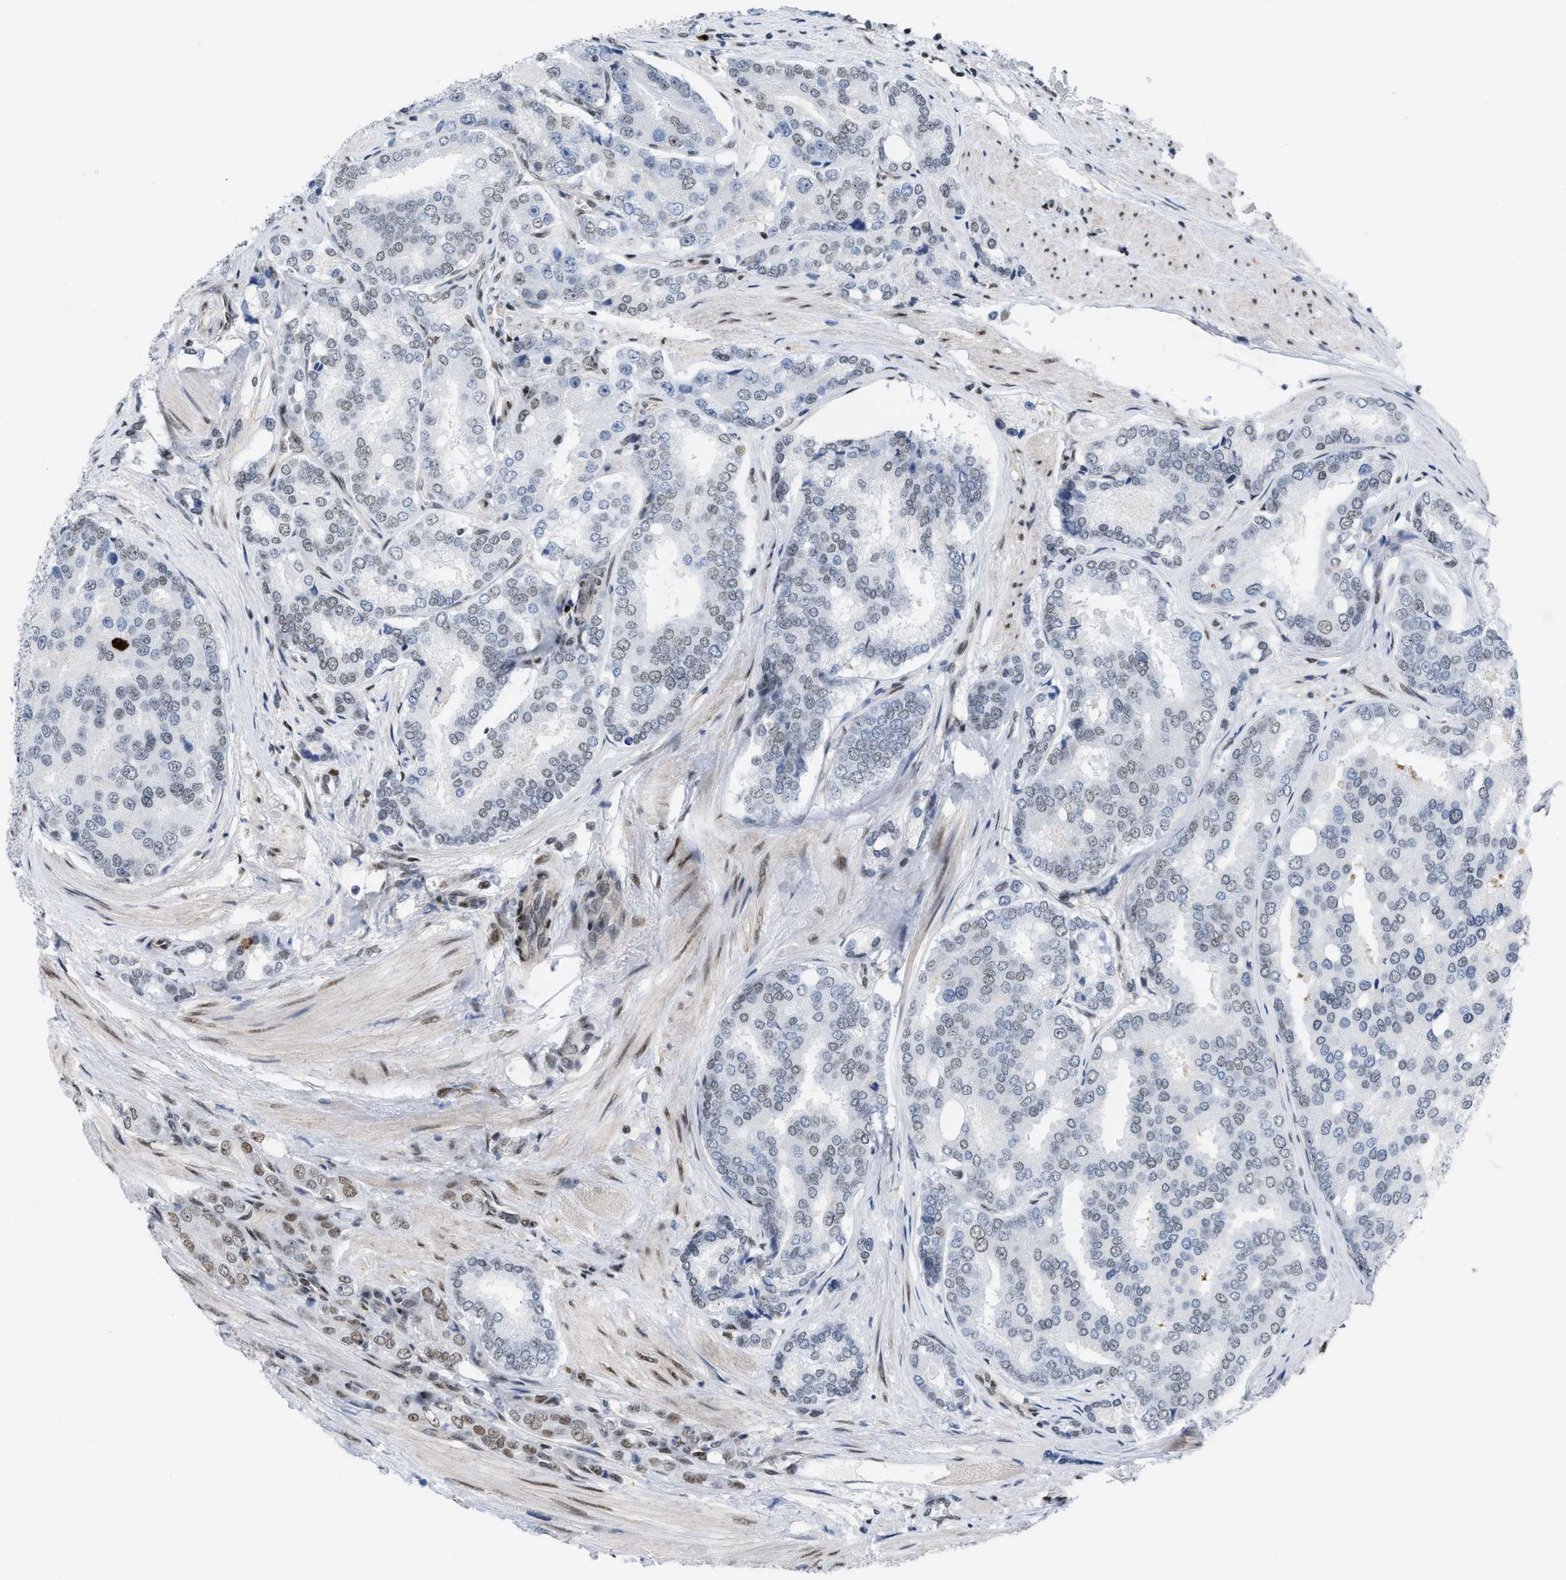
{"staining": {"intensity": "weak", "quantity": "25%-75%", "location": "nuclear"}, "tissue": "prostate cancer", "cell_type": "Tumor cells", "image_type": "cancer", "snomed": [{"axis": "morphology", "description": "Adenocarcinoma, High grade"}, {"axis": "topography", "description": "Prostate"}], "caption": "This image shows IHC staining of prostate cancer (high-grade adenocarcinoma), with low weak nuclear expression in approximately 25%-75% of tumor cells.", "gene": "MIER1", "patient": {"sex": "male", "age": 50}}